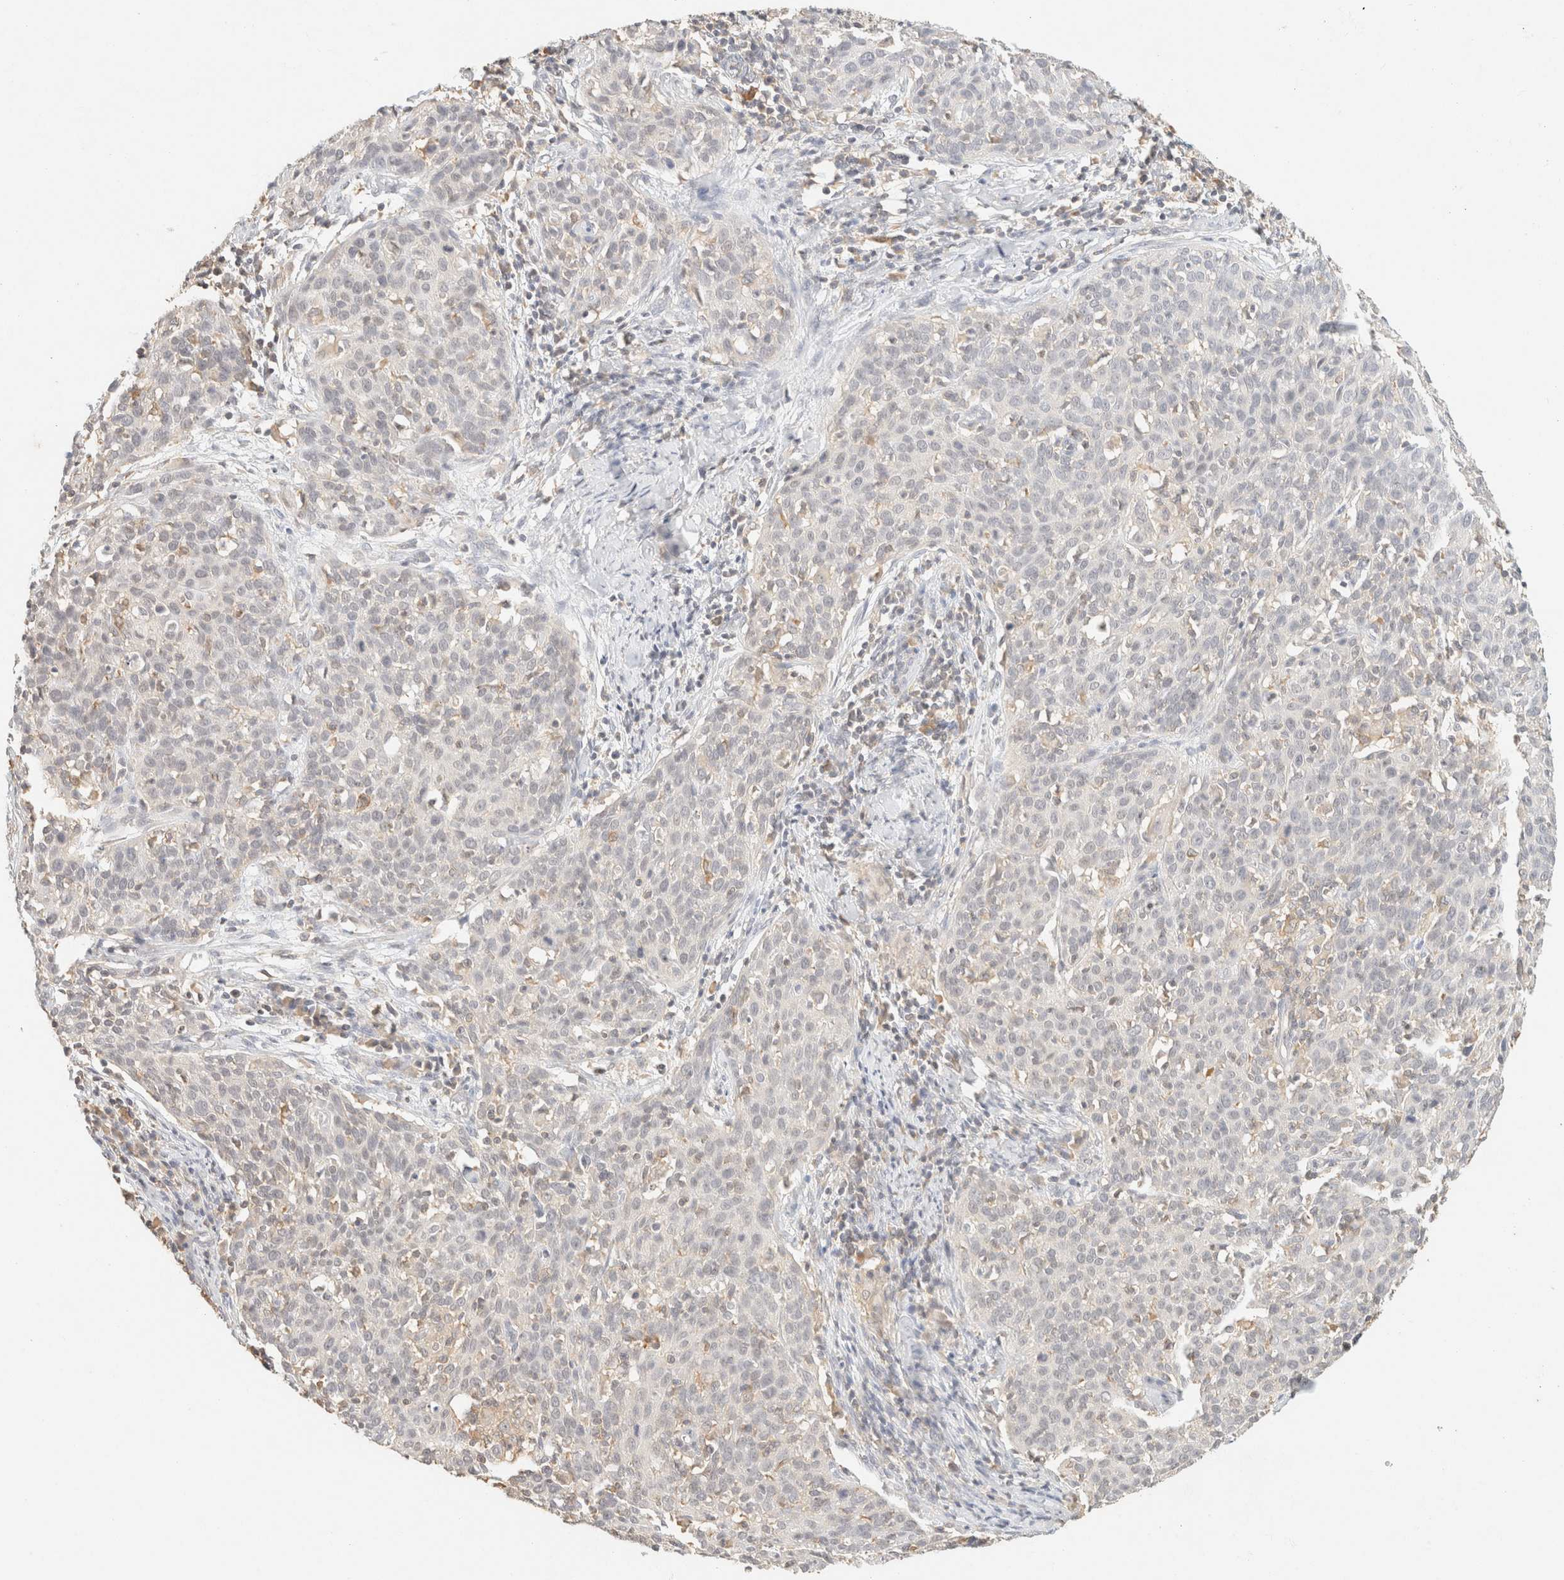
{"staining": {"intensity": "negative", "quantity": "none", "location": "none"}, "tissue": "cervical cancer", "cell_type": "Tumor cells", "image_type": "cancer", "snomed": [{"axis": "morphology", "description": "Squamous cell carcinoma, NOS"}, {"axis": "topography", "description": "Cervix"}], "caption": "Tumor cells are negative for protein expression in human cervical squamous cell carcinoma.", "gene": "TIMD4", "patient": {"sex": "female", "age": 38}}